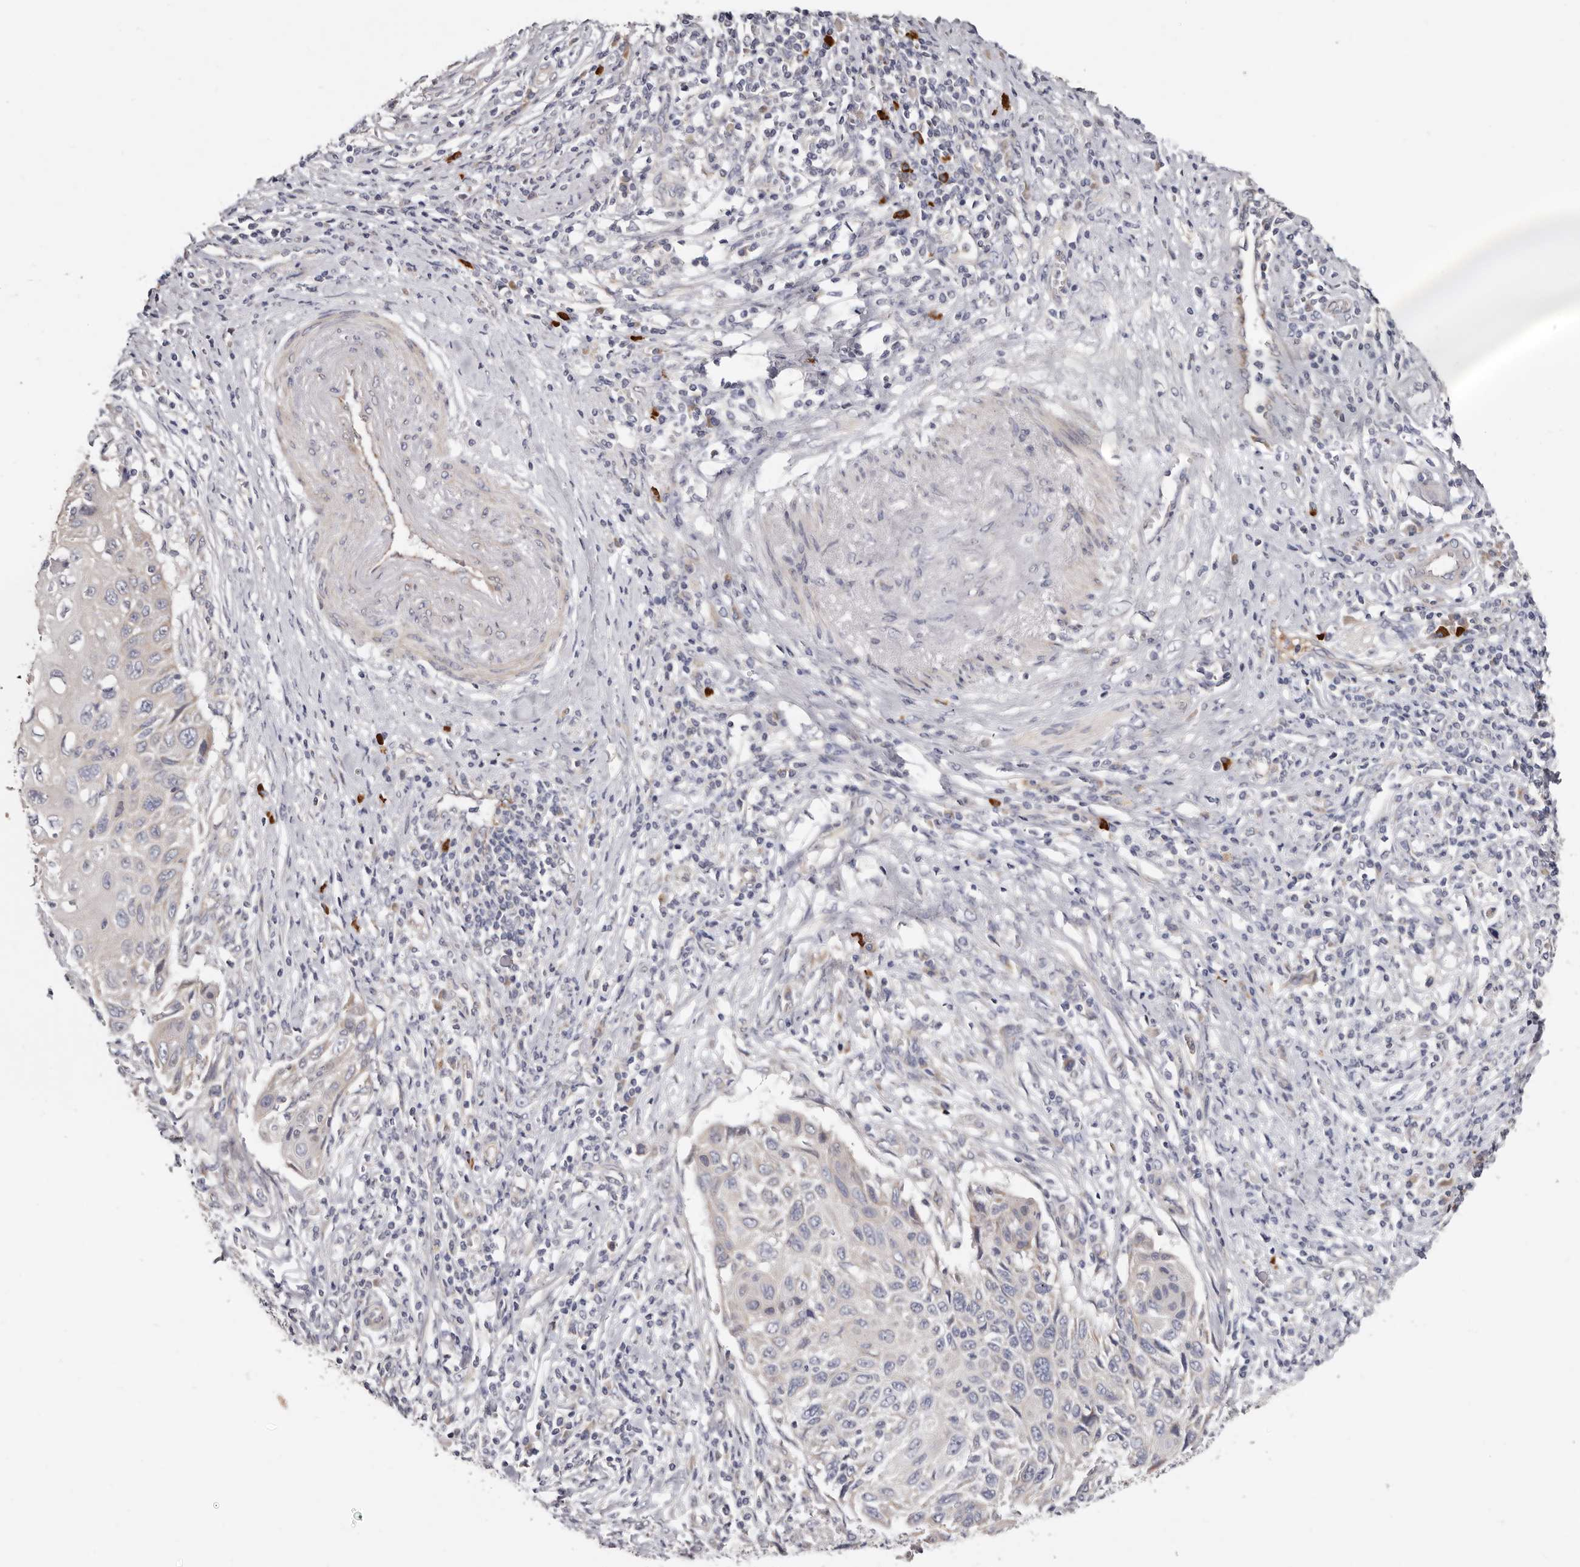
{"staining": {"intensity": "negative", "quantity": "none", "location": "none"}, "tissue": "cervical cancer", "cell_type": "Tumor cells", "image_type": "cancer", "snomed": [{"axis": "morphology", "description": "Squamous cell carcinoma, NOS"}, {"axis": "topography", "description": "Cervix"}], "caption": "High magnification brightfield microscopy of cervical cancer stained with DAB (brown) and counterstained with hematoxylin (blue): tumor cells show no significant positivity. The staining is performed using DAB brown chromogen with nuclei counter-stained in using hematoxylin.", "gene": "SPTA1", "patient": {"sex": "female", "age": 70}}